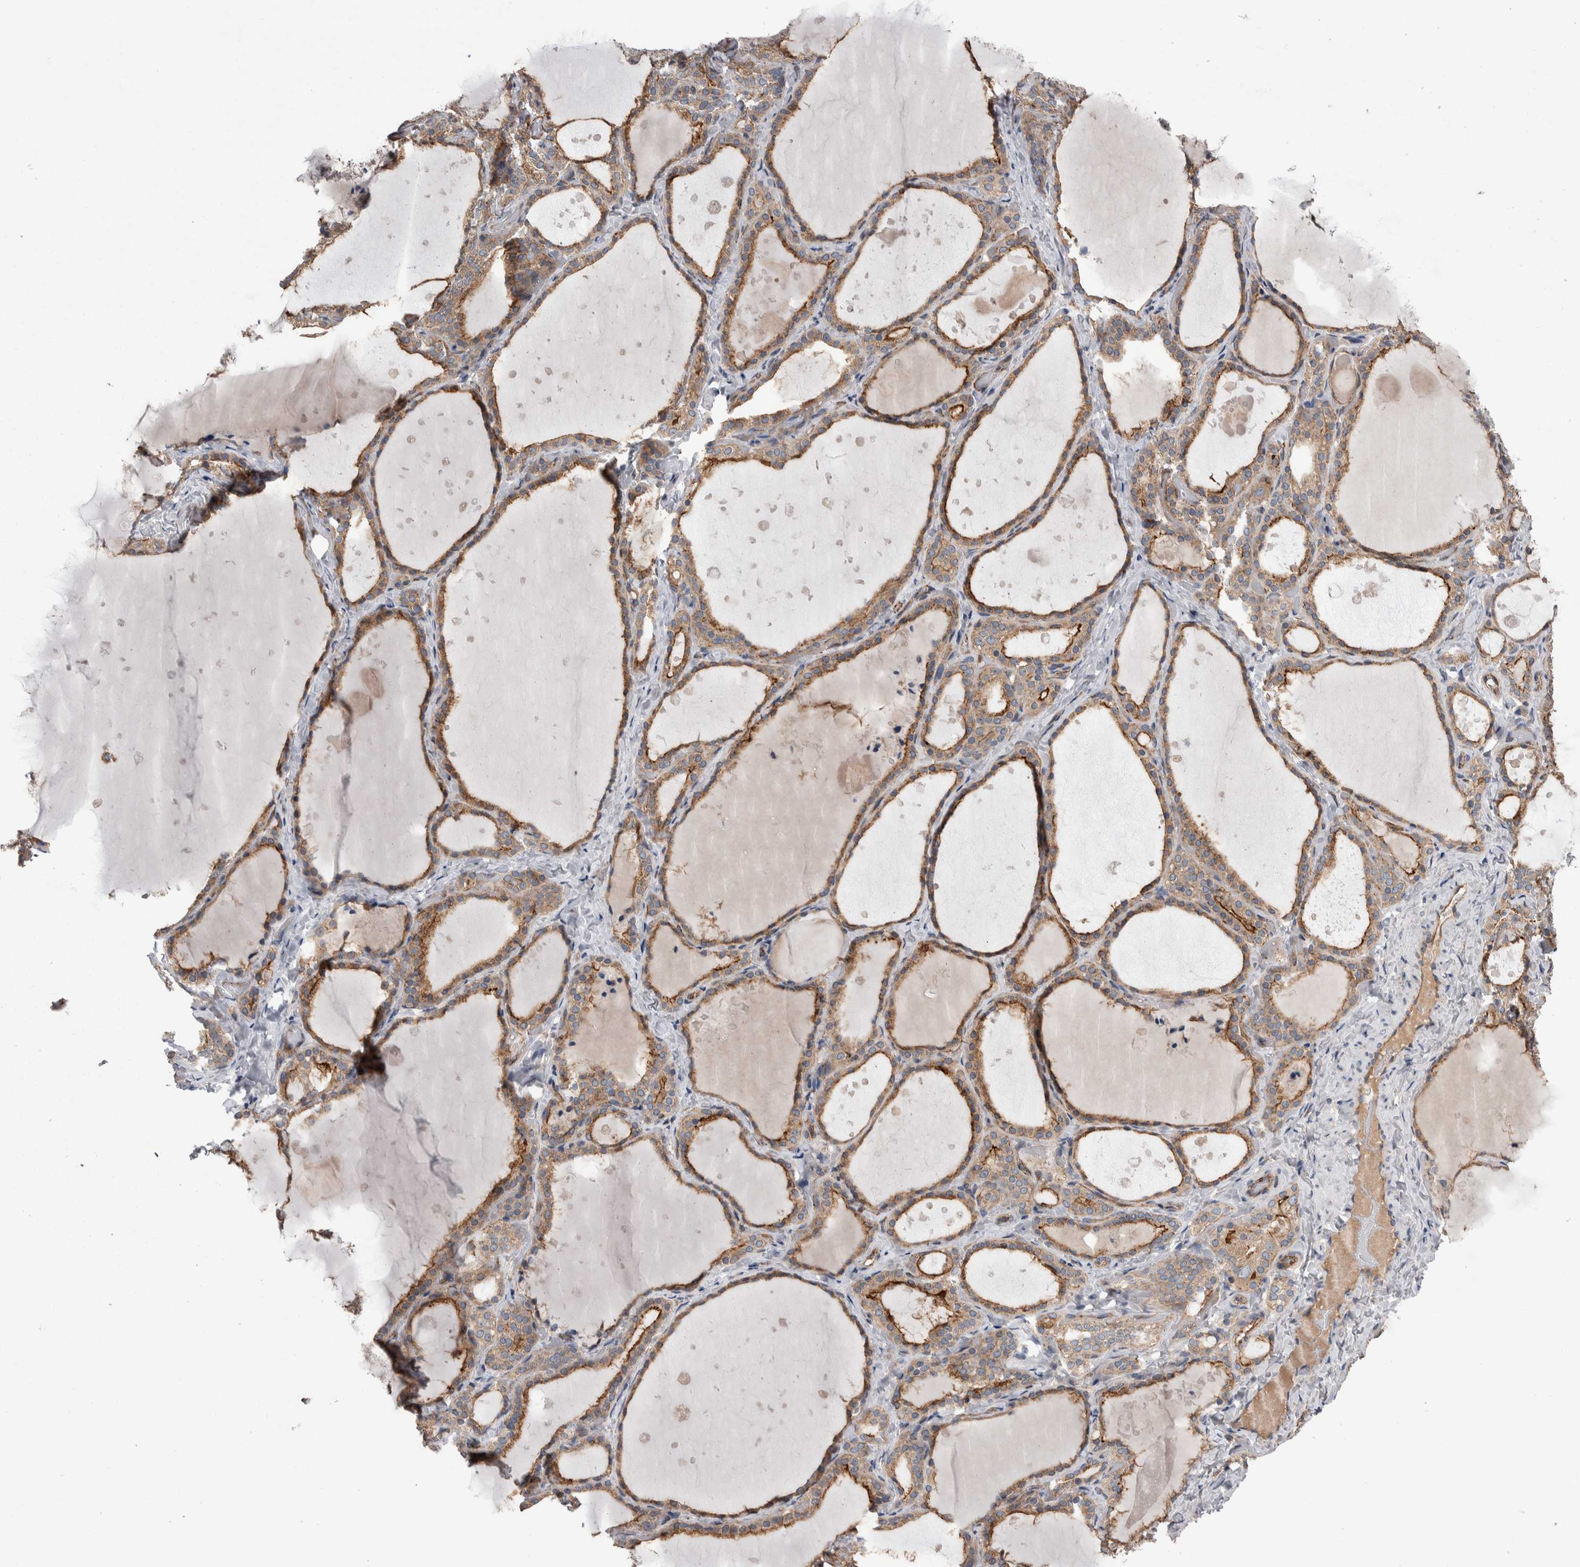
{"staining": {"intensity": "moderate", "quantity": ">75%", "location": "cytoplasmic/membranous"}, "tissue": "thyroid gland", "cell_type": "Glandular cells", "image_type": "normal", "snomed": [{"axis": "morphology", "description": "Normal tissue, NOS"}, {"axis": "topography", "description": "Thyroid gland"}], "caption": "Immunohistochemical staining of unremarkable thyroid gland shows medium levels of moderate cytoplasmic/membranous staining in approximately >75% of glandular cells. (Brightfield microscopy of DAB IHC at high magnification).", "gene": "LIMA1", "patient": {"sex": "female", "age": 44}}